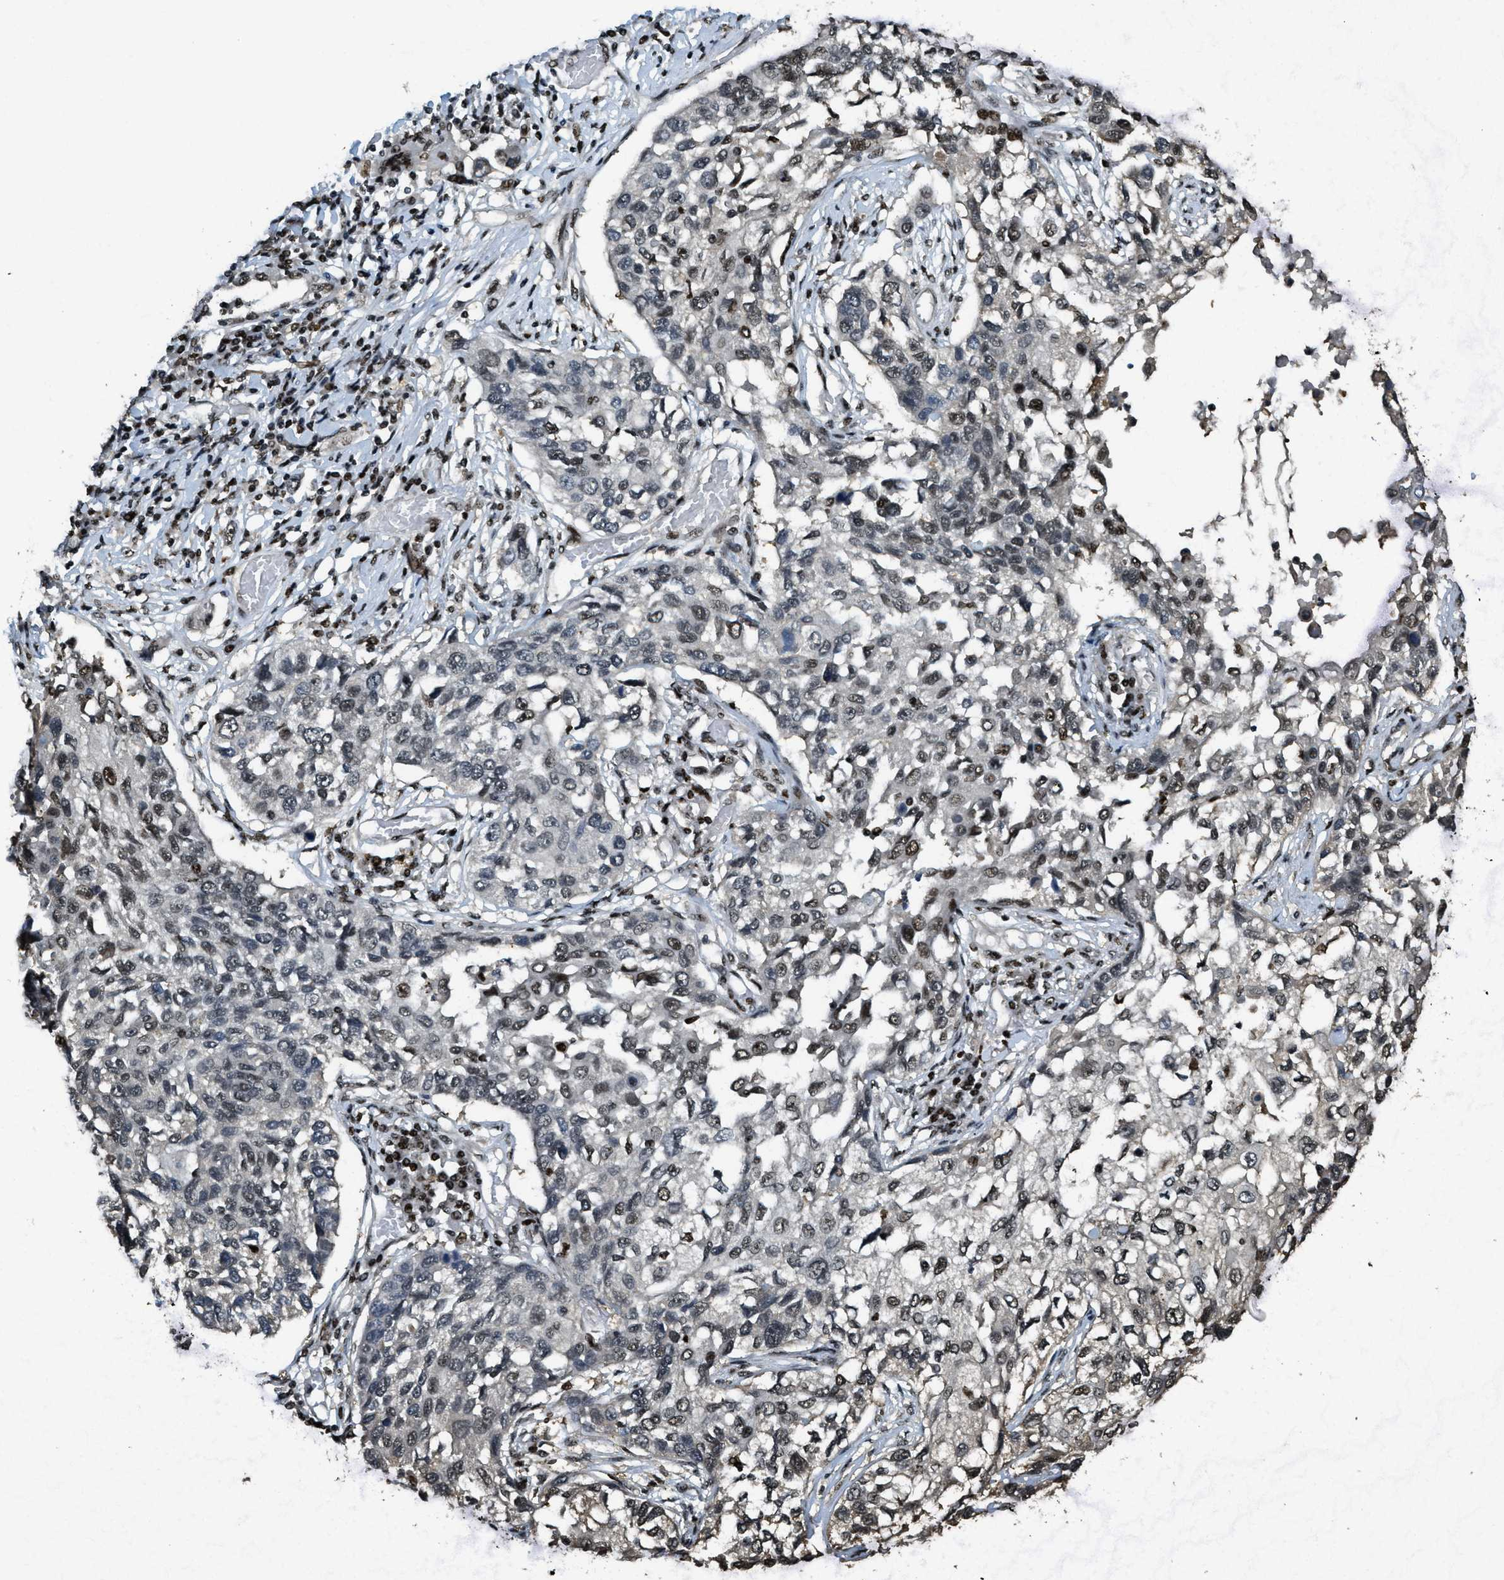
{"staining": {"intensity": "moderate", "quantity": "25%-75%", "location": "nuclear"}, "tissue": "lung cancer", "cell_type": "Tumor cells", "image_type": "cancer", "snomed": [{"axis": "morphology", "description": "Squamous cell carcinoma, NOS"}, {"axis": "topography", "description": "Lung"}], "caption": "Protein staining of squamous cell carcinoma (lung) tissue demonstrates moderate nuclear staining in approximately 25%-75% of tumor cells.", "gene": "SP100", "patient": {"sex": "male", "age": 71}}